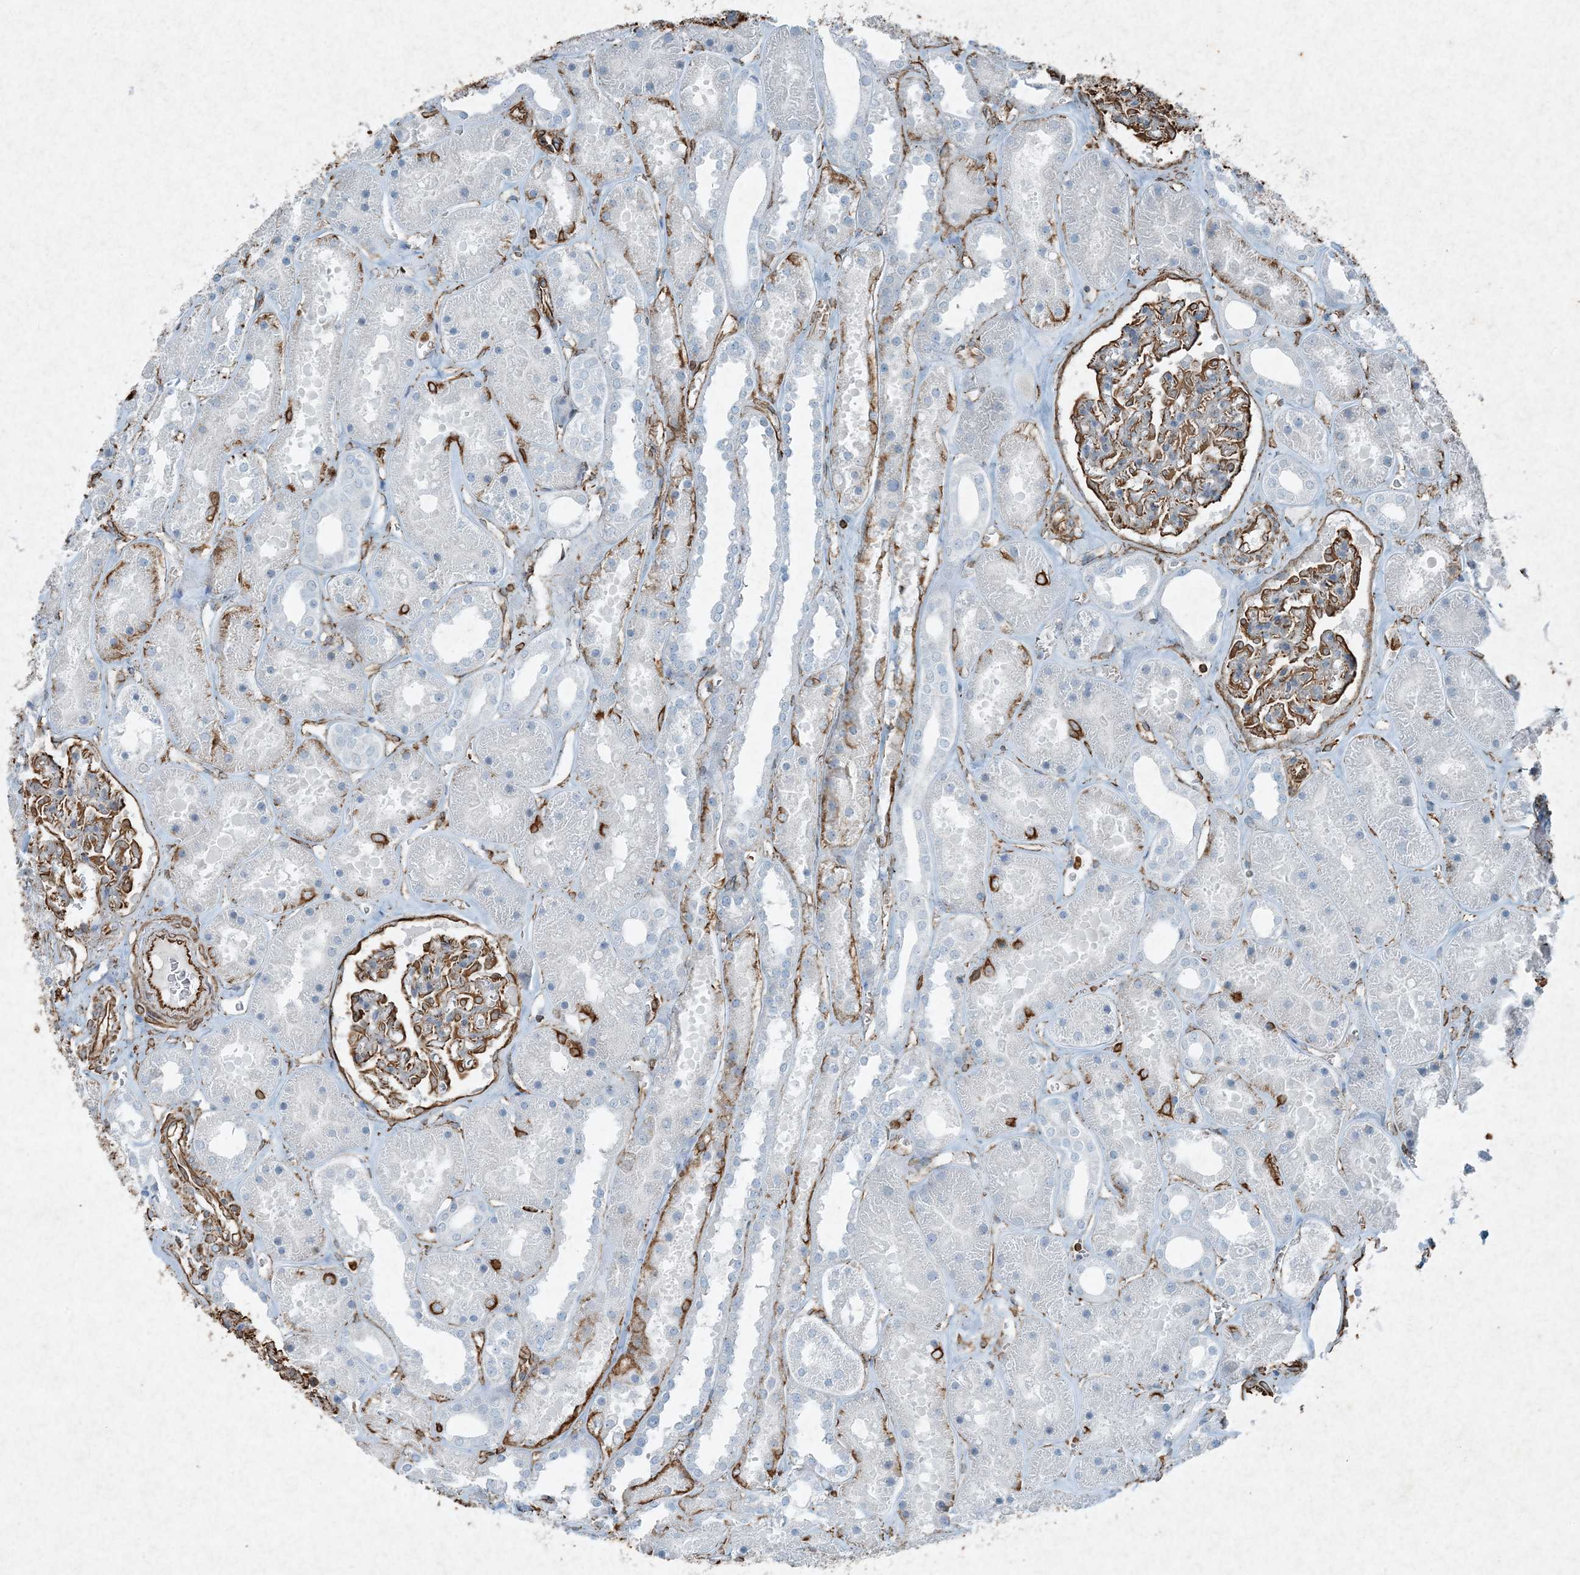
{"staining": {"intensity": "strong", "quantity": "25%-75%", "location": "cytoplasmic/membranous"}, "tissue": "kidney", "cell_type": "Cells in glomeruli", "image_type": "normal", "snomed": [{"axis": "morphology", "description": "Normal tissue, NOS"}, {"axis": "topography", "description": "Kidney"}], "caption": "This image demonstrates IHC staining of normal kidney, with high strong cytoplasmic/membranous positivity in approximately 25%-75% of cells in glomeruli.", "gene": "RYK", "patient": {"sex": "female", "age": 41}}